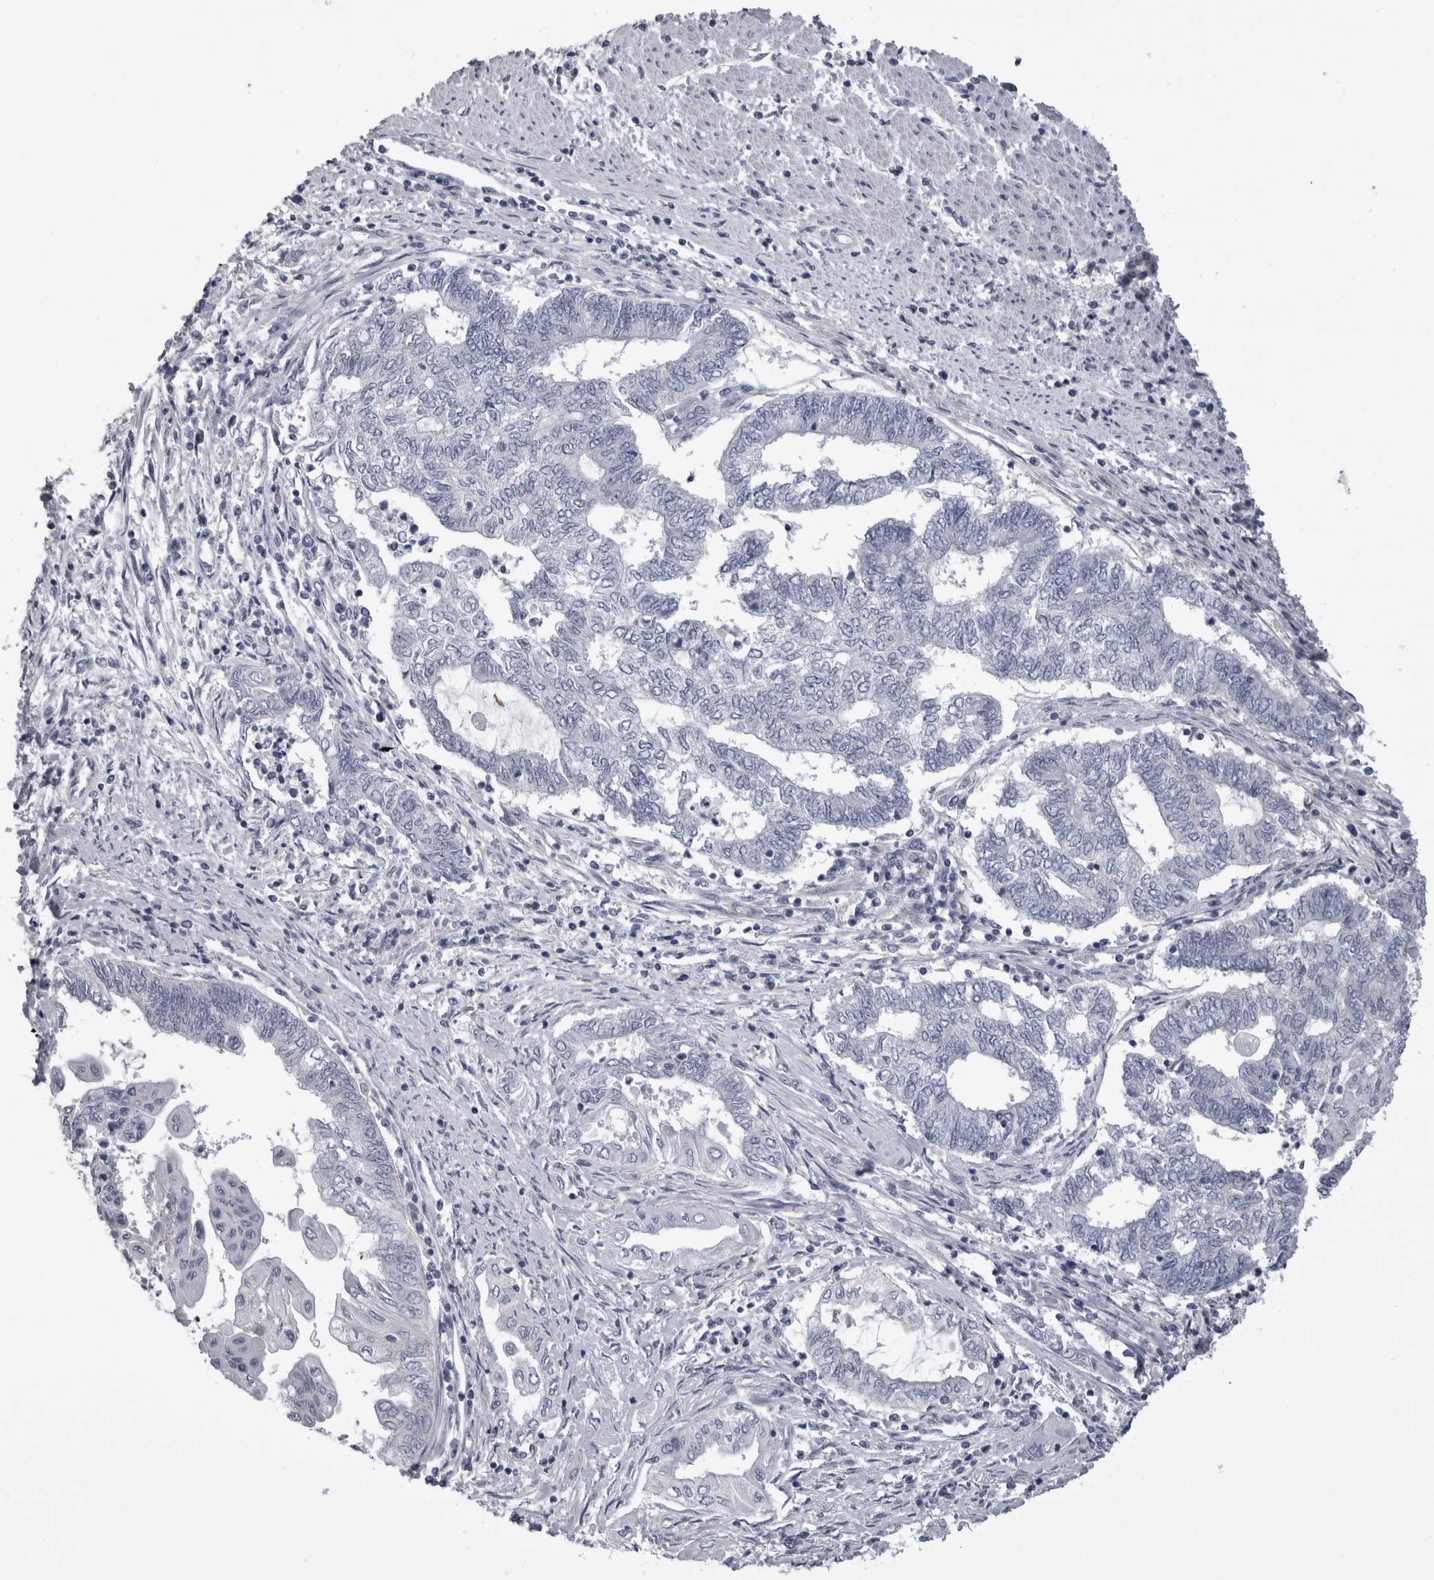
{"staining": {"intensity": "negative", "quantity": "none", "location": "none"}, "tissue": "endometrial cancer", "cell_type": "Tumor cells", "image_type": "cancer", "snomed": [{"axis": "morphology", "description": "Adenocarcinoma, NOS"}, {"axis": "topography", "description": "Uterus"}, {"axis": "topography", "description": "Endometrium"}], "caption": "DAB immunohistochemical staining of human endometrial cancer (adenocarcinoma) exhibits no significant staining in tumor cells.", "gene": "AFMID", "patient": {"sex": "female", "age": 70}}